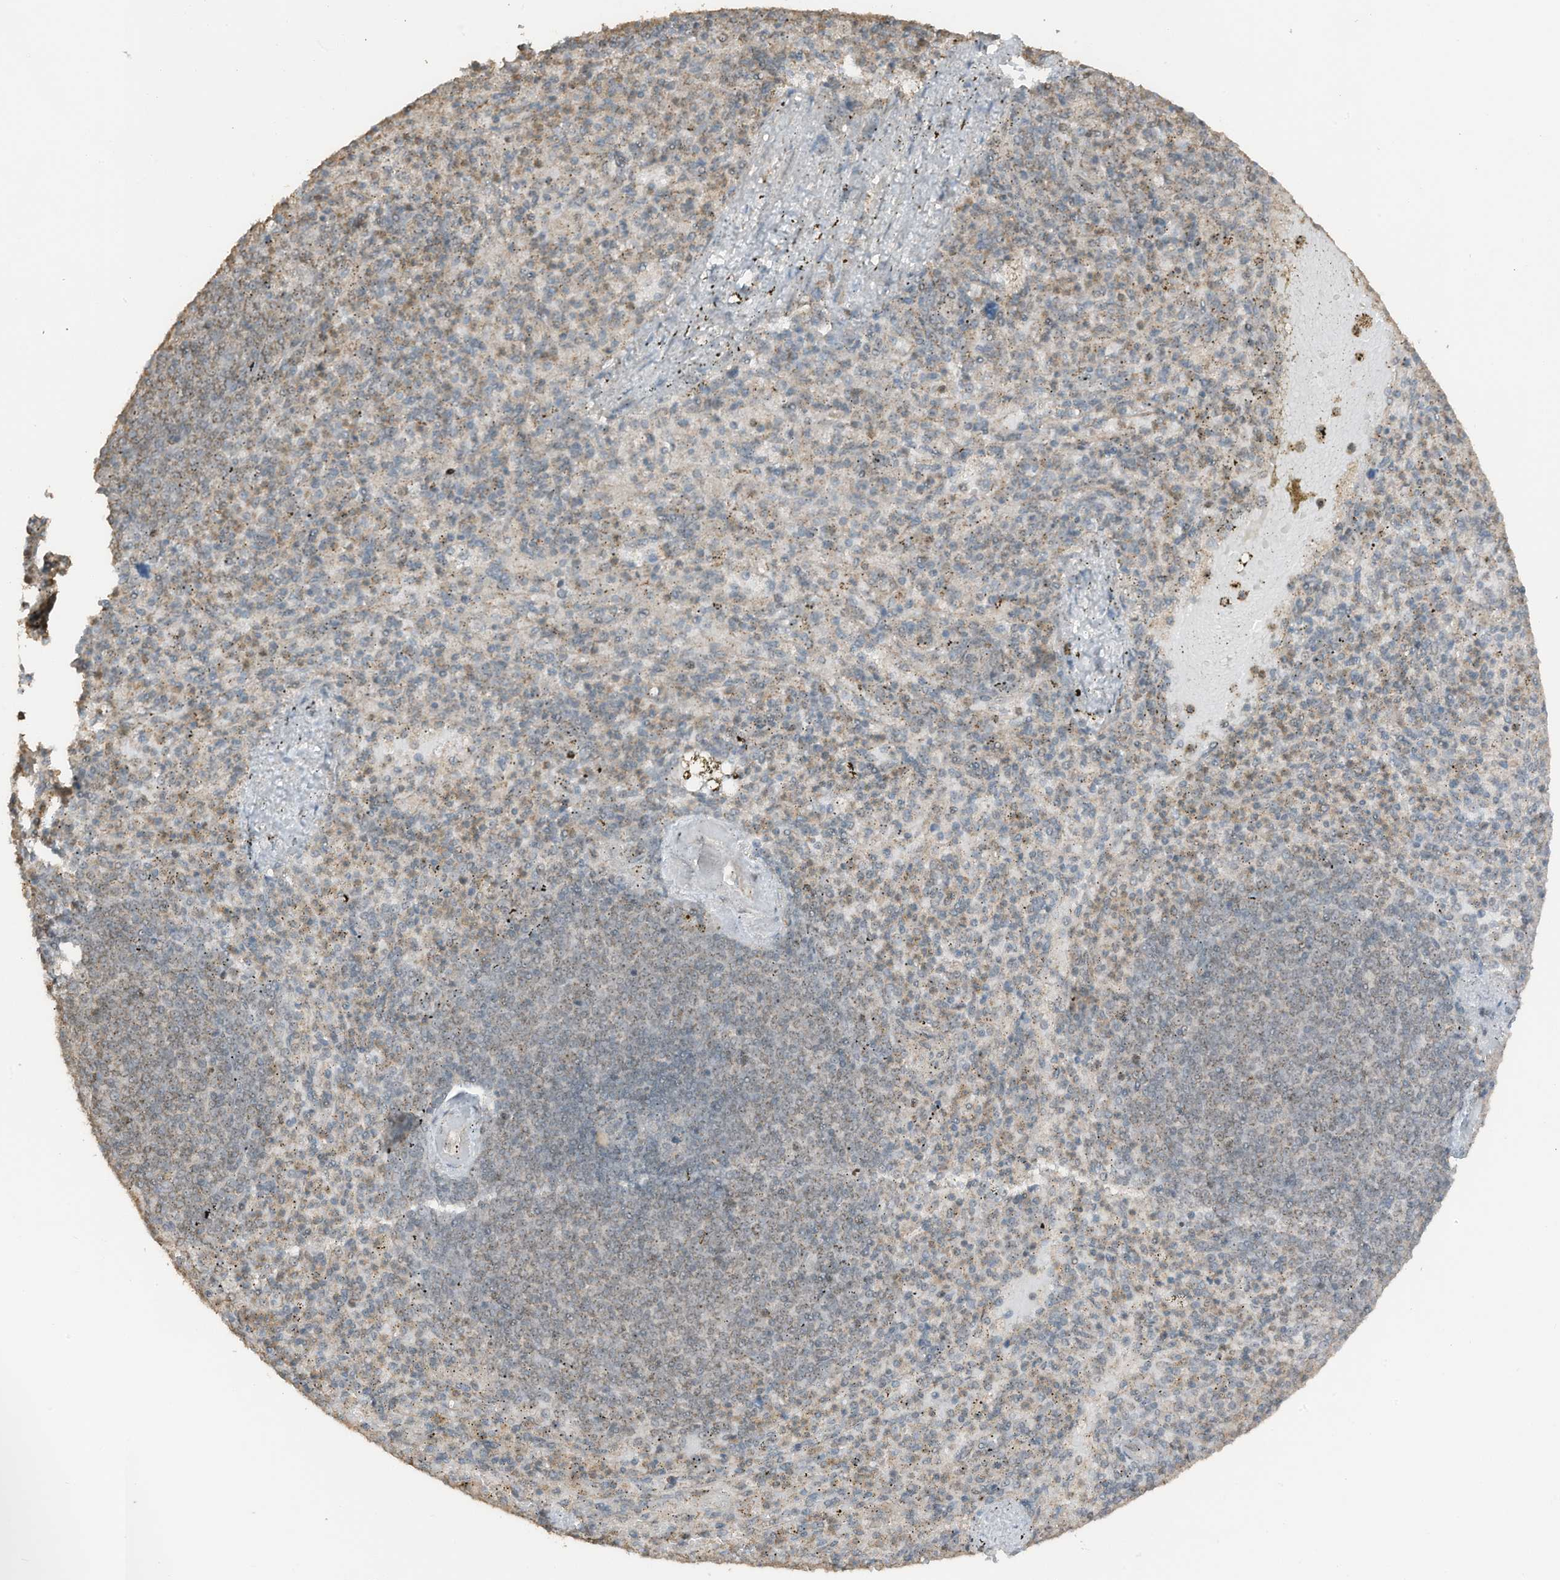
{"staining": {"intensity": "moderate", "quantity": "25%-75%", "location": "nuclear"}, "tissue": "spleen", "cell_type": "Cells in red pulp", "image_type": "normal", "snomed": [{"axis": "morphology", "description": "Normal tissue, NOS"}, {"axis": "topography", "description": "Spleen"}], "caption": "IHC photomicrograph of unremarkable spleen stained for a protein (brown), which reveals medium levels of moderate nuclear expression in approximately 25%-75% of cells in red pulp.", "gene": "UTP3", "patient": {"sex": "female", "age": 74}}